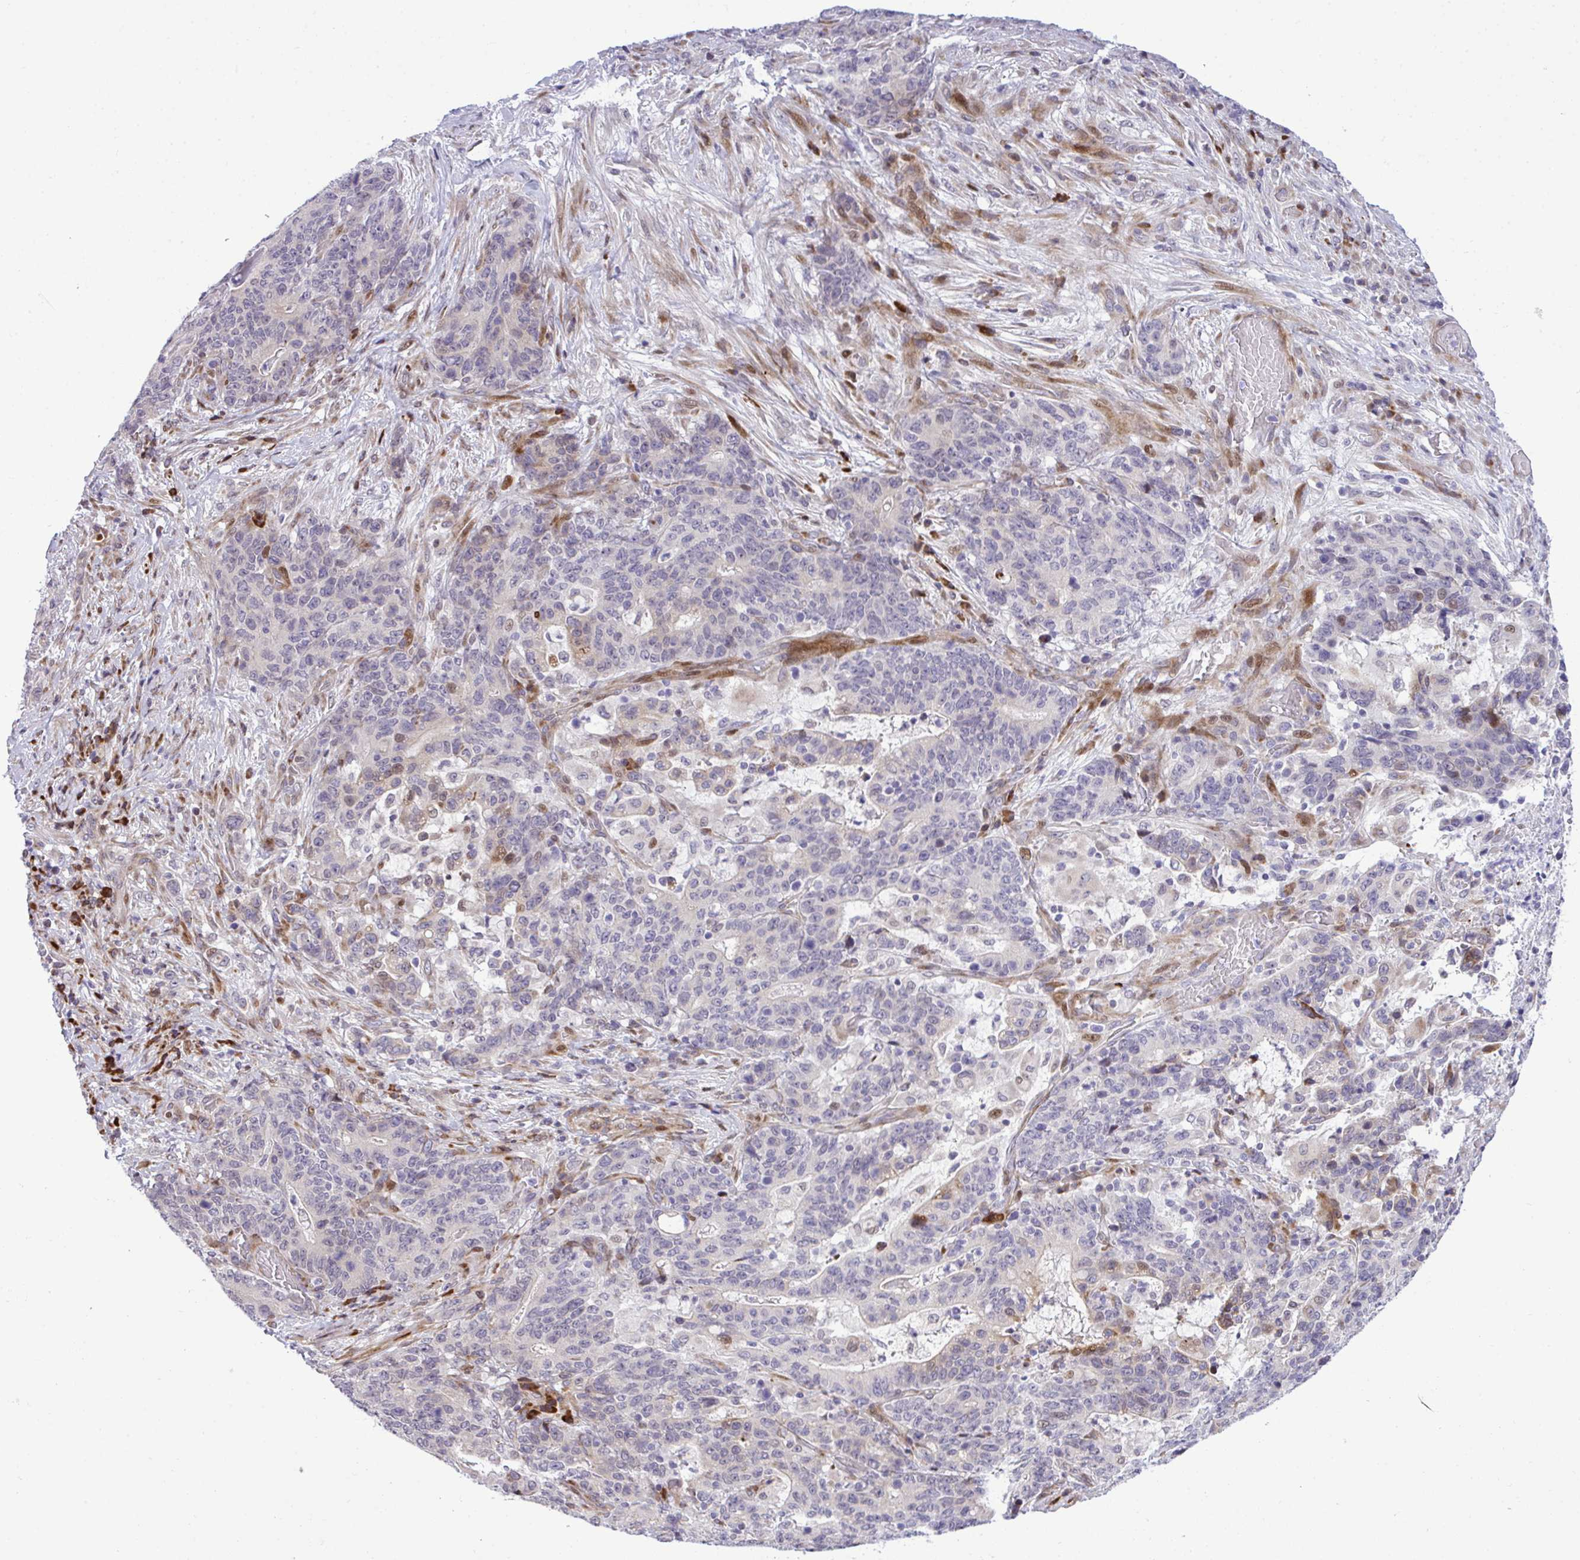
{"staining": {"intensity": "moderate", "quantity": "<25%", "location": "cytoplasmic/membranous,nuclear"}, "tissue": "stomach cancer", "cell_type": "Tumor cells", "image_type": "cancer", "snomed": [{"axis": "morphology", "description": "Normal tissue, NOS"}, {"axis": "morphology", "description": "Adenocarcinoma, NOS"}, {"axis": "topography", "description": "Stomach"}], "caption": "Brown immunohistochemical staining in human adenocarcinoma (stomach) shows moderate cytoplasmic/membranous and nuclear staining in about <25% of tumor cells.", "gene": "CASTOR2", "patient": {"sex": "female", "age": 64}}